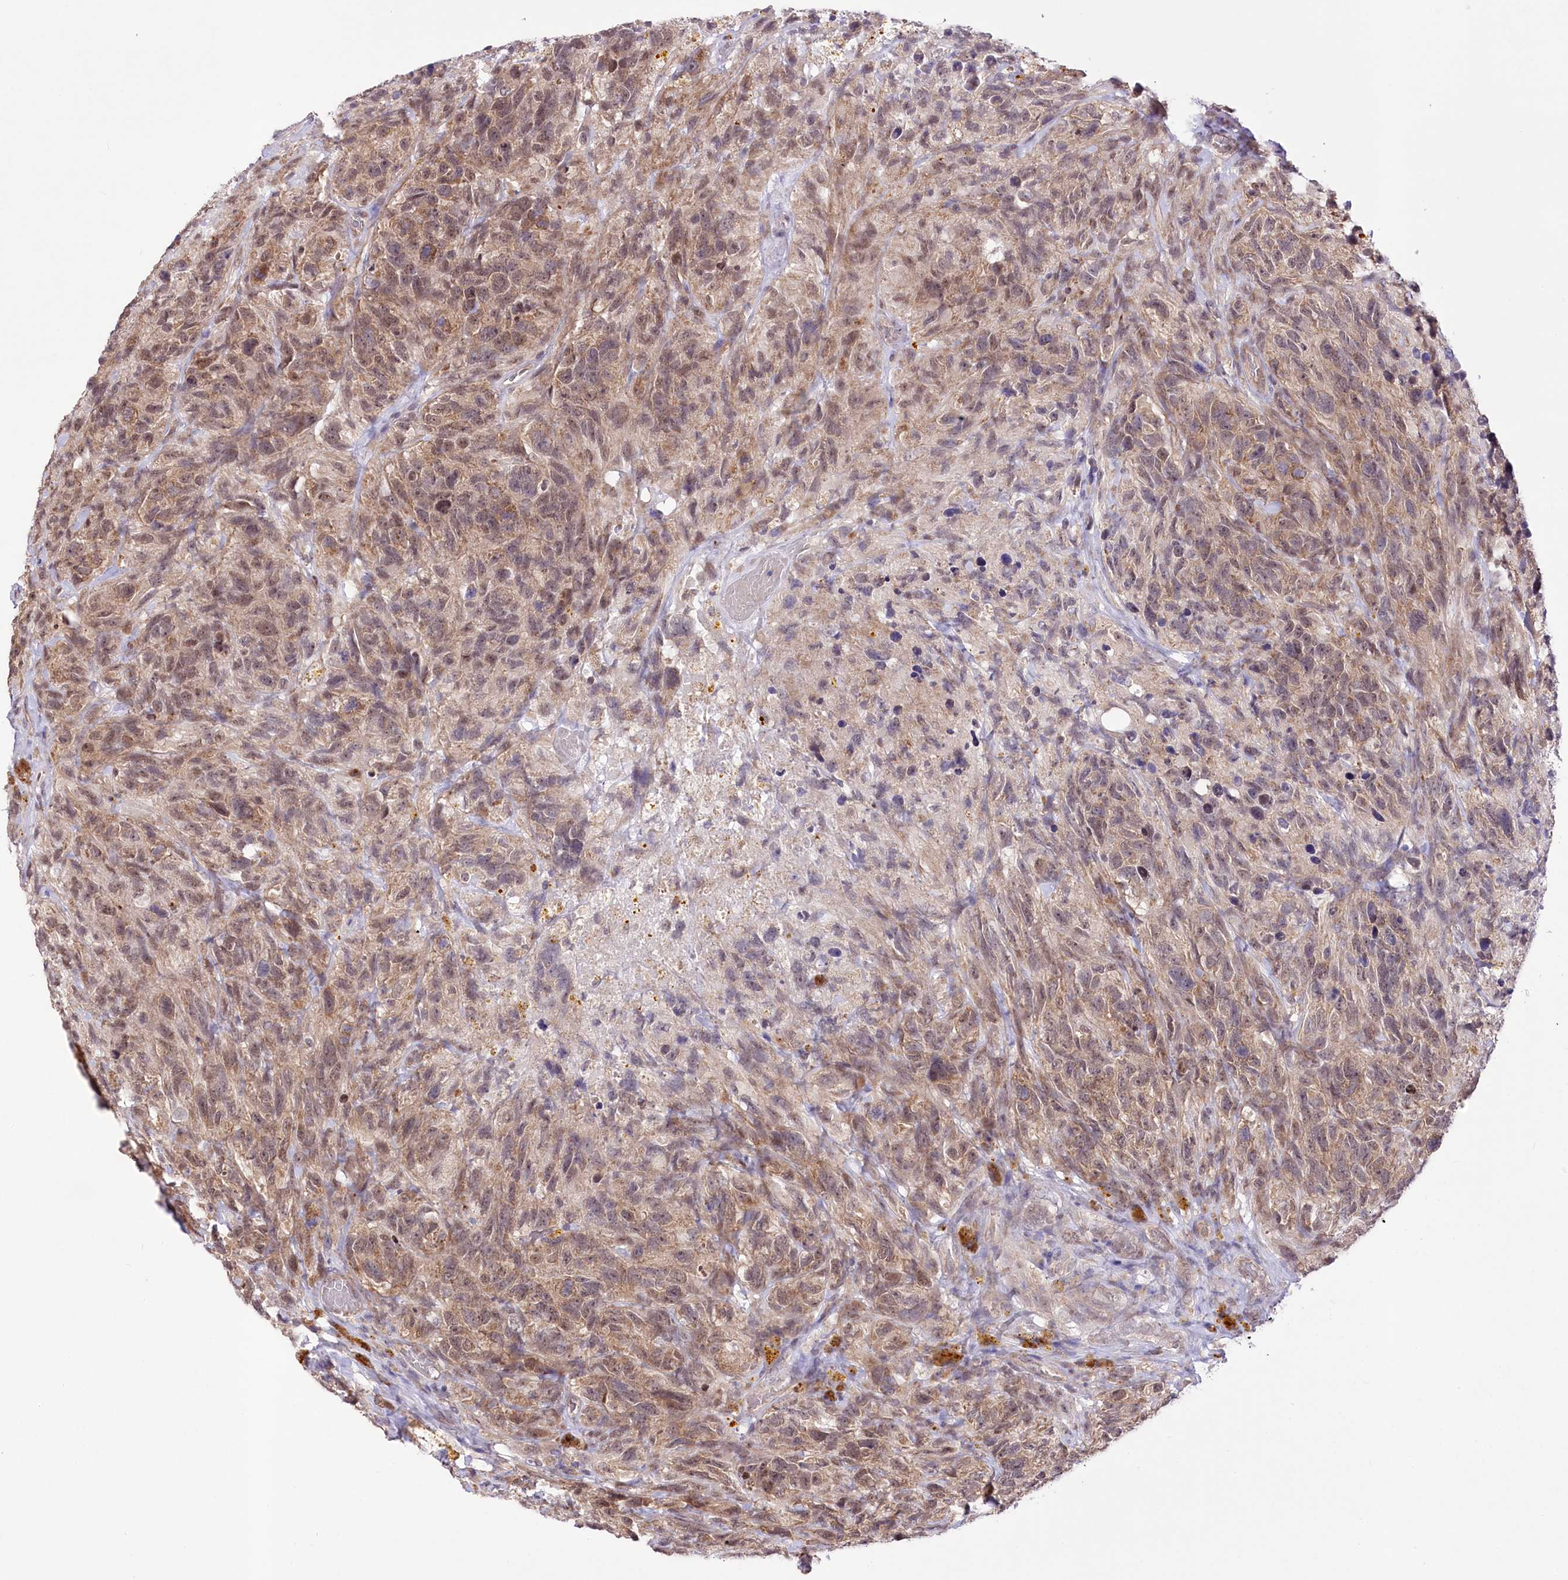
{"staining": {"intensity": "moderate", "quantity": ">75%", "location": "cytoplasmic/membranous,nuclear"}, "tissue": "glioma", "cell_type": "Tumor cells", "image_type": "cancer", "snomed": [{"axis": "morphology", "description": "Glioma, malignant, High grade"}, {"axis": "topography", "description": "Brain"}], "caption": "This is a photomicrograph of immunohistochemistry staining of malignant high-grade glioma, which shows moderate staining in the cytoplasmic/membranous and nuclear of tumor cells.", "gene": "ZMAT2", "patient": {"sex": "male", "age": 69}}